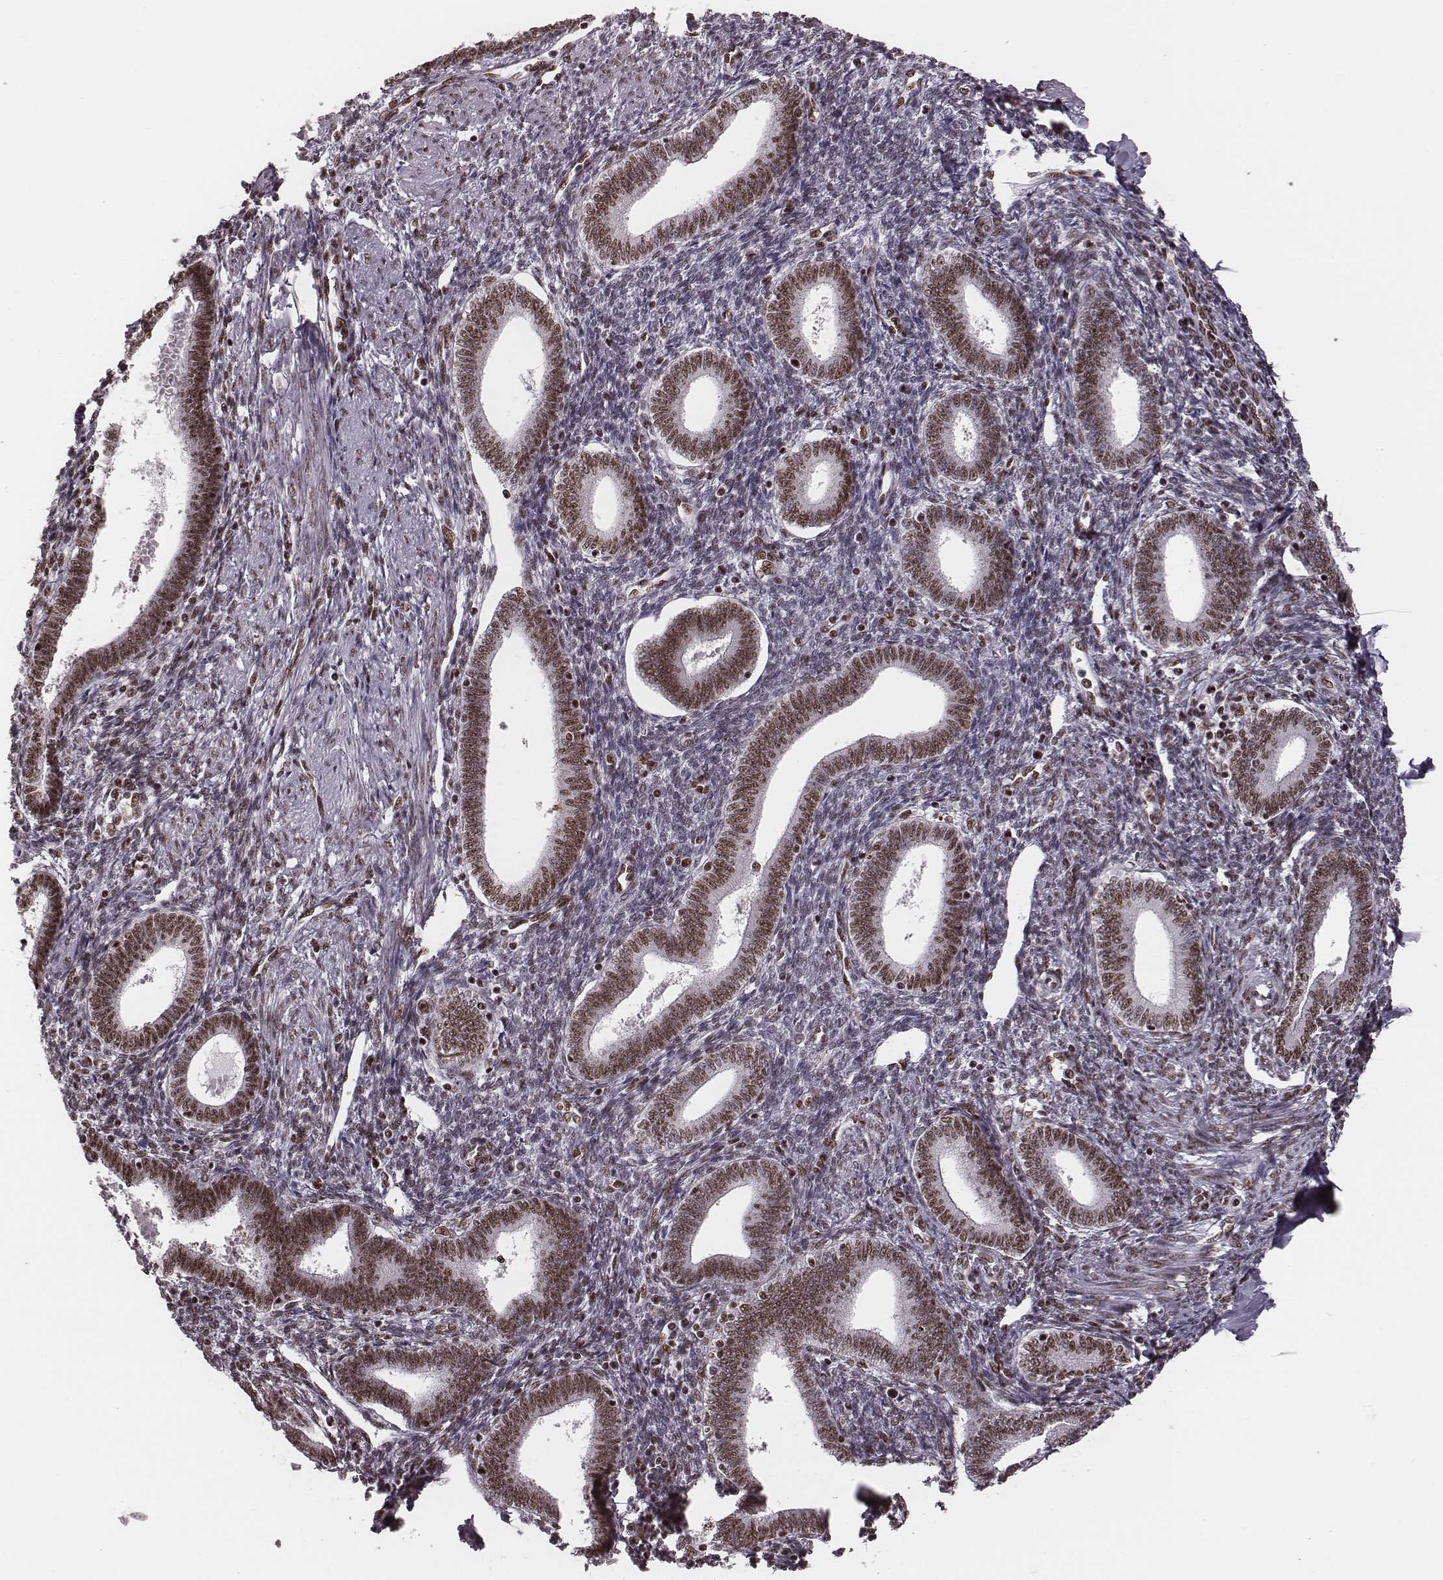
{"staining": {"intensity": "moderate", "quantity": "25%-75%", "location": "nuclear"}, "tissue": "endometrium", "cell_type": "Cells in endometrial stroma", "image_type": "normal", "snomed": [{"axis": "morphology", "description": "Normal tissue, NOS"}, {"axis": "topography", "description": "Endometrium"}], "caption": "Endometrium was stained to show a protein in brown. There is medium levels of moderate nuclear expression in approximately 25%-75% of cells in endometrial stroma. (Stains: DAB in brown, nuclei in blue, Microscopy: brightfield microscopy at high magnification).", "gene": "LUC7L", "patient": {"sex": "female", "age": 42}}